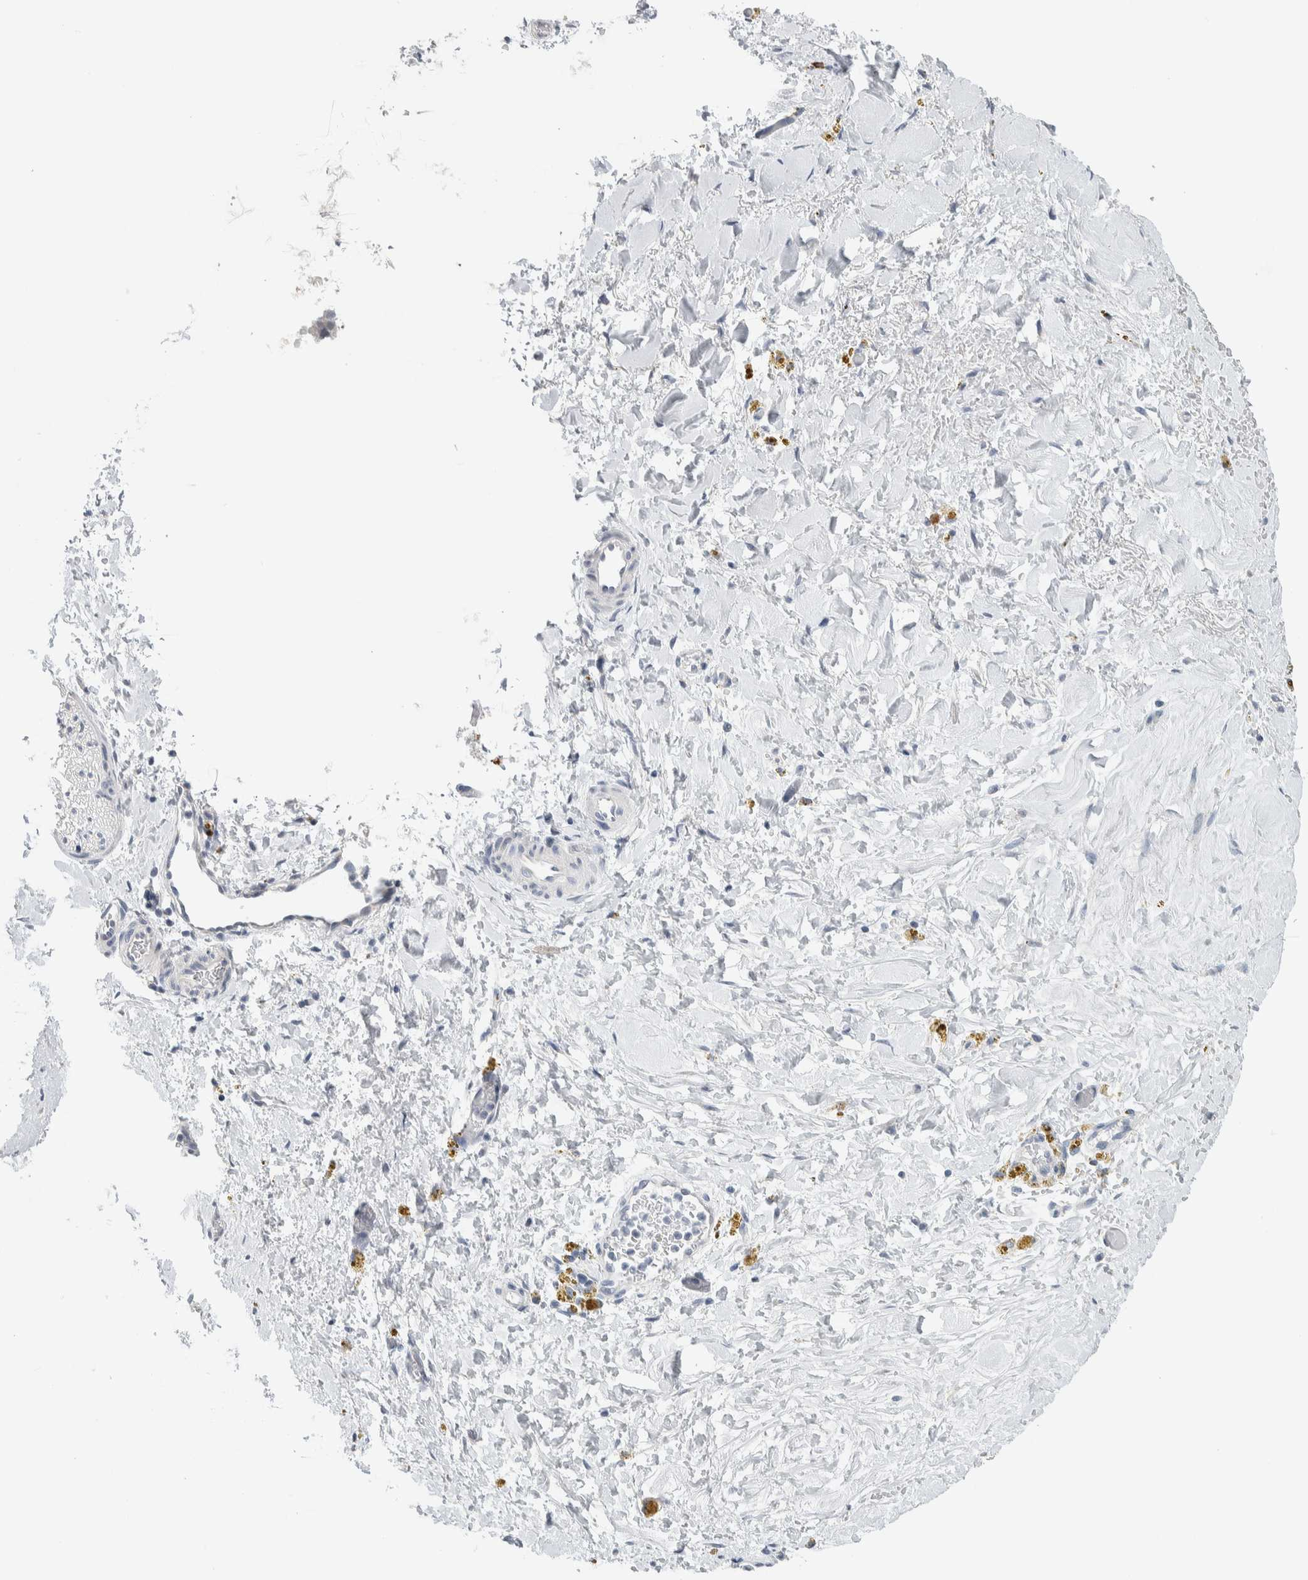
{"staining": {"intensity": "negative", "quantity": "none", "location": "none"}, "tissue": "adipose tissue", "cell_type": "Adipocytes", "image_type": "normal", "snomed": [{"axis": "morphology", "description": "Normal tissue, NOS"}, {"axis": "topography", "description": "Kidney"}, {"axis": "topography", "description": "Peripheral nerve tissue"}], "caption": "This histopathology image is of unremarkable adipose tissue stained with IHC to label a protein in brown with the nuclei are counter-stained blue. There is no staining in adipocytes.", "gene": "SCN2A", "patient": {"sex": "male", "age": 7}}